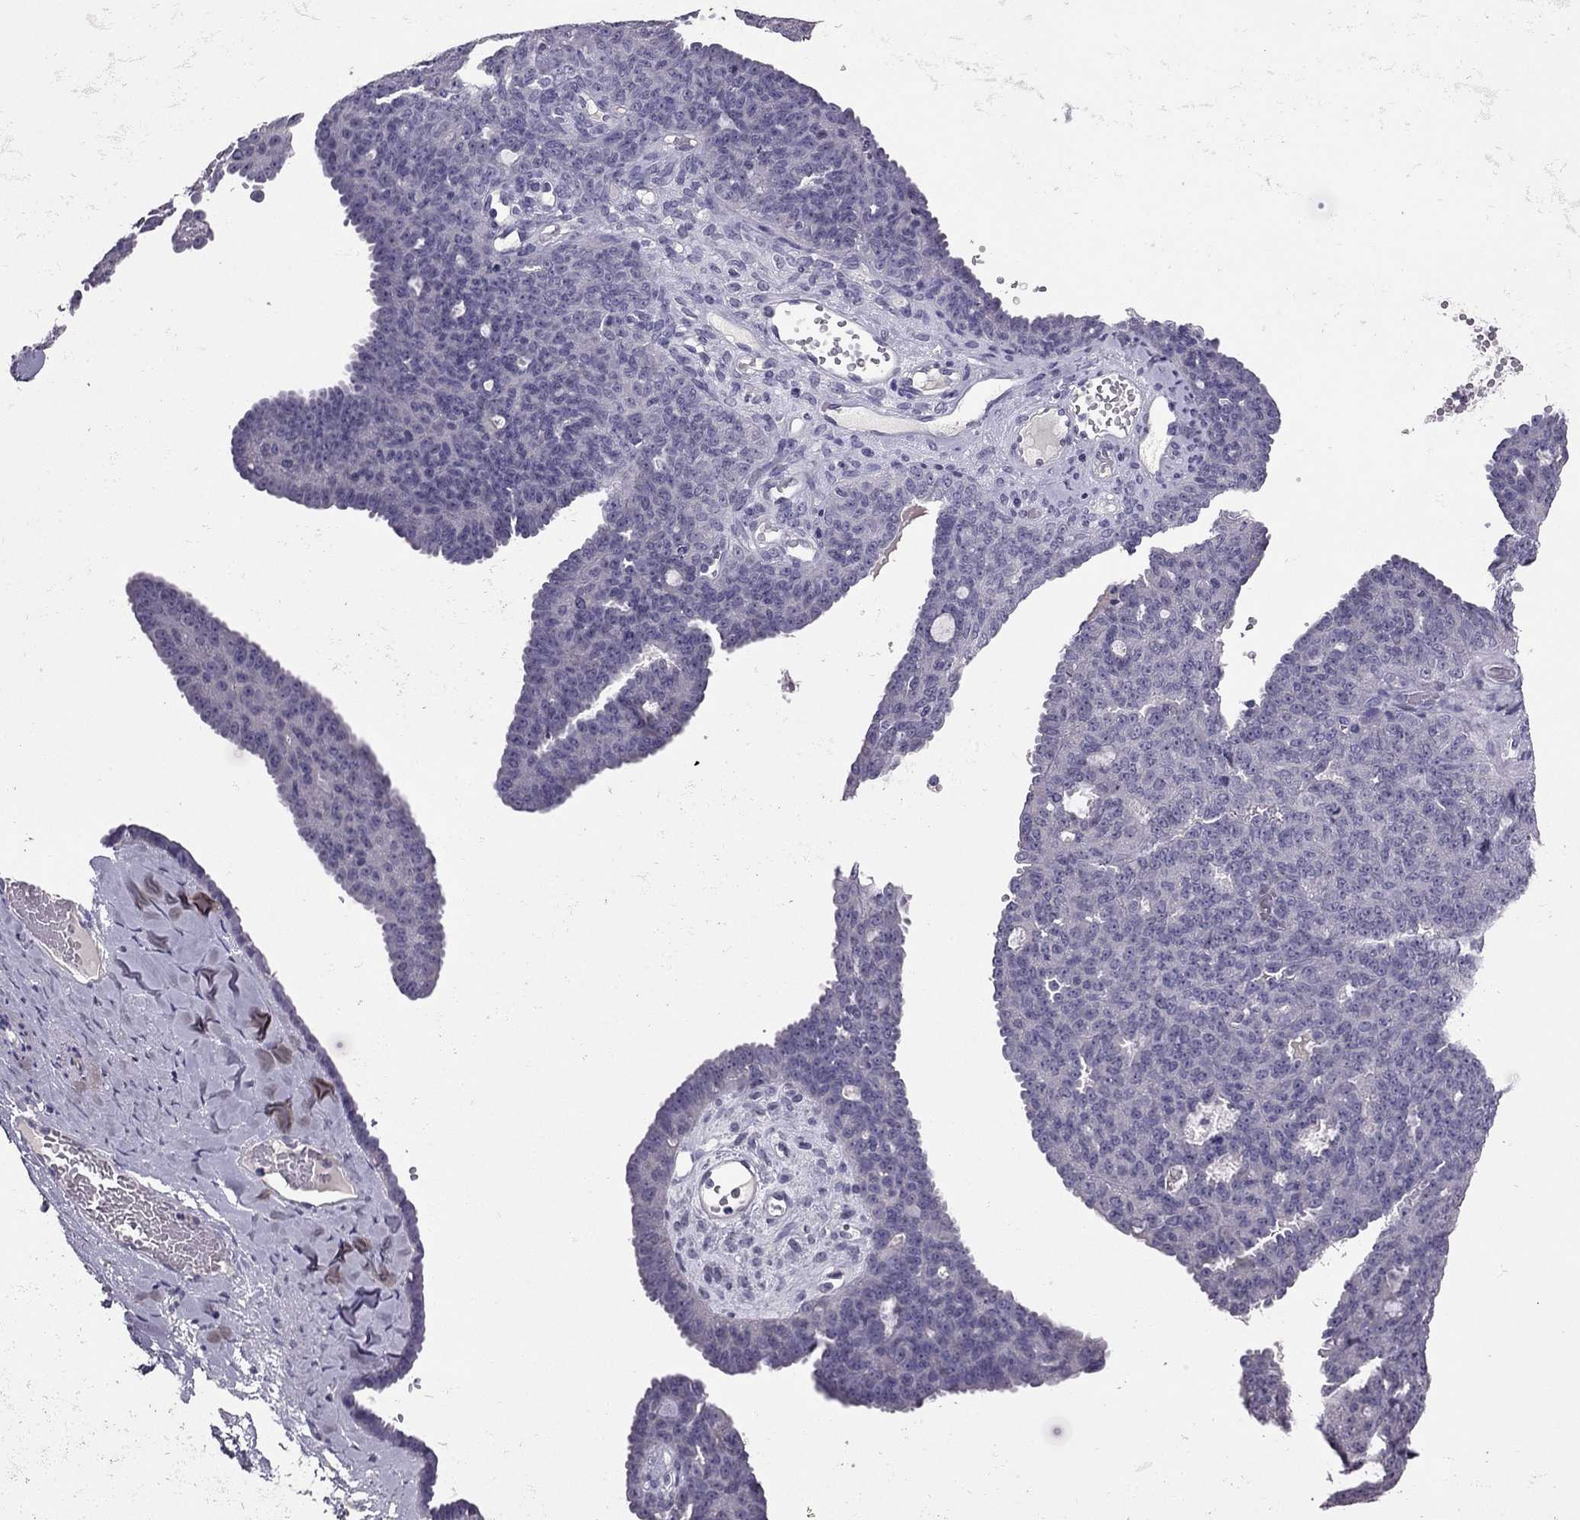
{"staining": {"intensity": "negative", "quantity": "none", "location": "none"}, "tissue": "ovarian cancer", "cell_type": "Tumor cells", "image_type": "cancer", "snomed": [{"axis": "morphology", "description": "Cystadenocarcinoma, serous, NOS"}, {"axis": "topography", "description": "Ovary"}], "caption": "The photomicrograph displays no significant expression in tumor cells of serous cystadenocarcinoma (ovarian).", "gene": "RHO", "patient": {"sex": "female", "age": 71}}